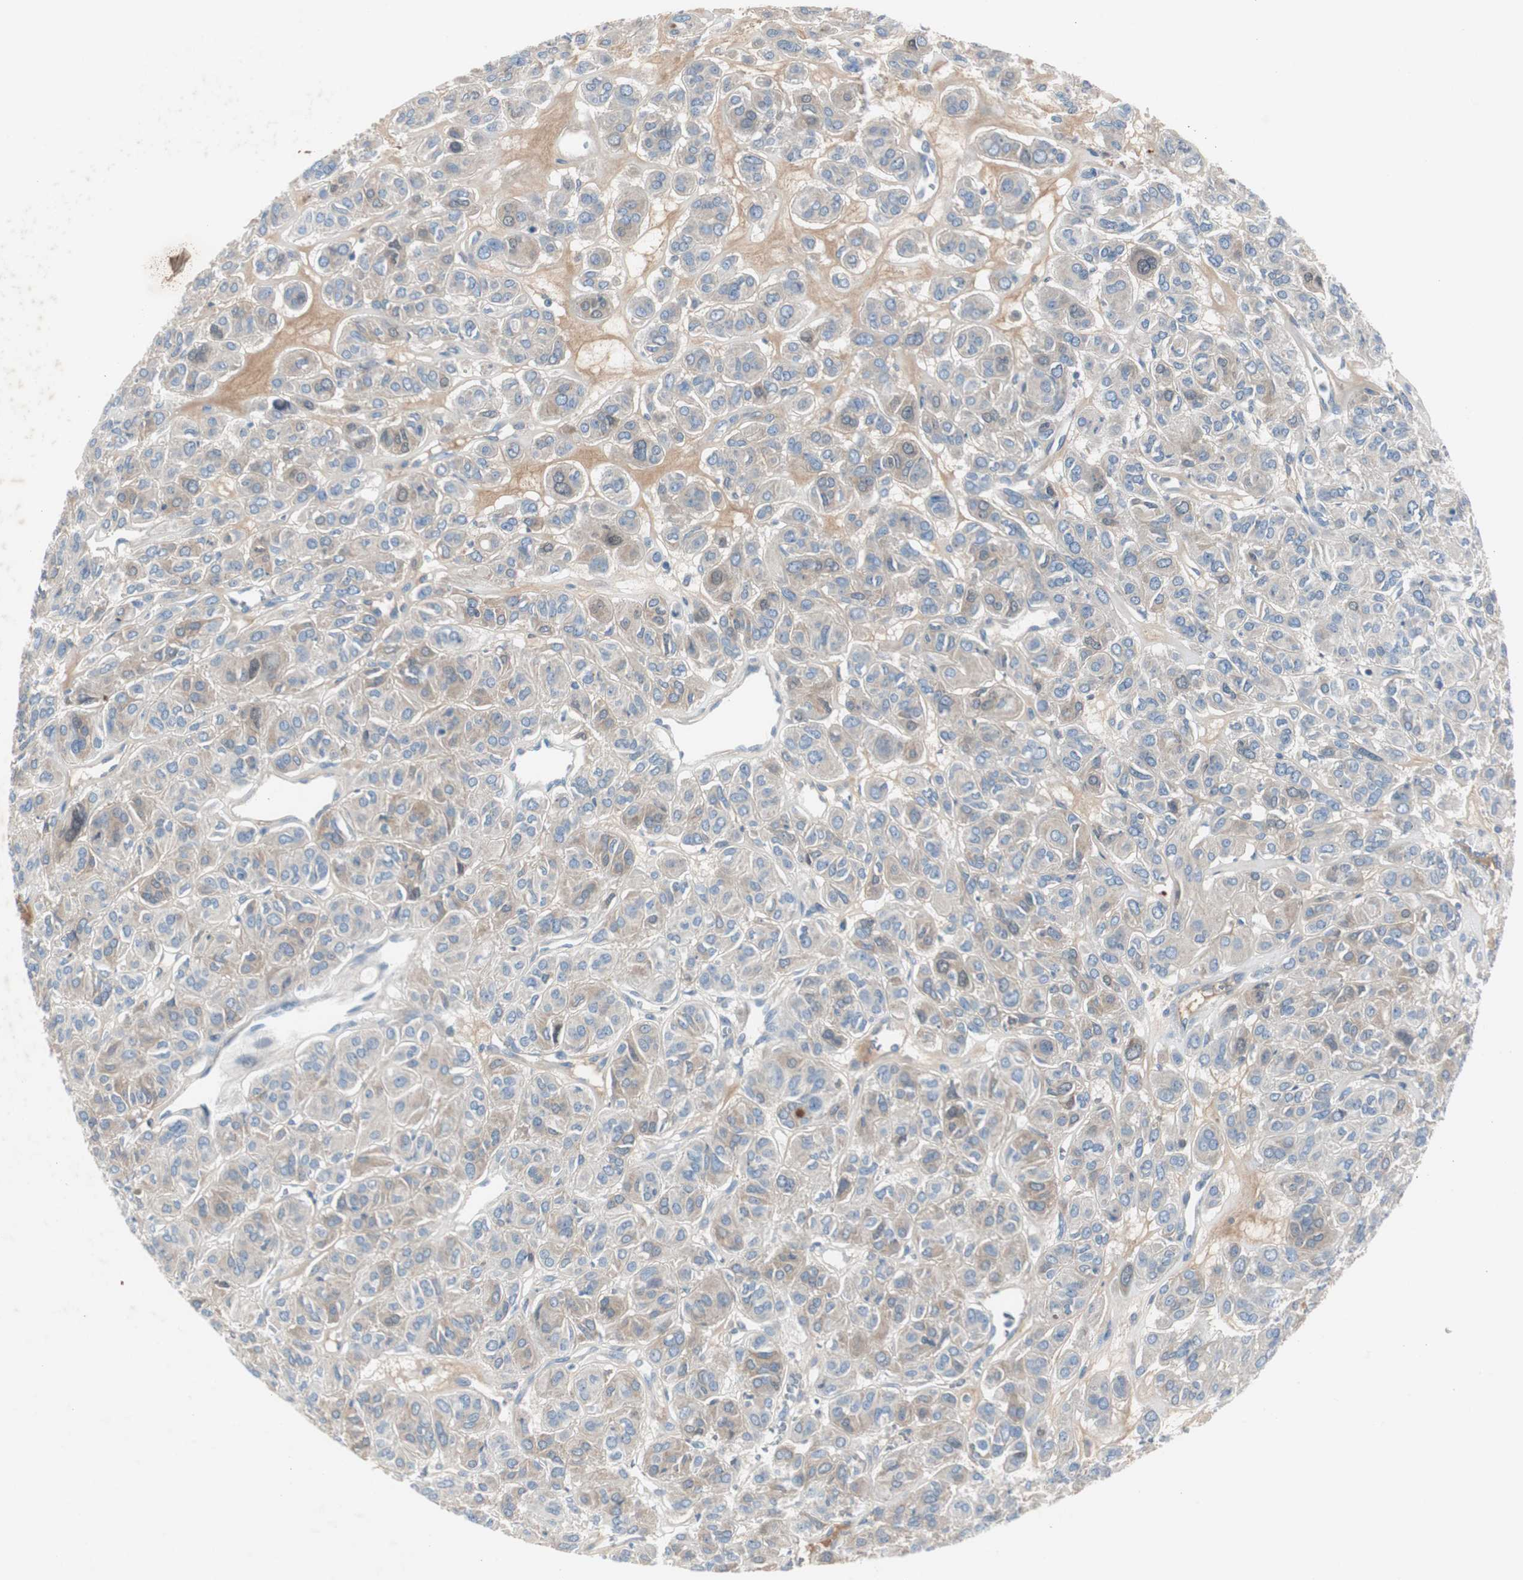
{"staining": {"intensity": "weak", "quantity": "25%-75%", "location": "cytoplasmic/membranous"}, "tissue": "thyroid cancer", "cell_type": "Tumor cells", "image_type": "cancer", "snomed": [{"axis": "morphology", "description": "Follicular adenoma carcinoma, NOS"}, {"axis": "topography", "description": "Thyroid gland"}], "caption": "The immunohistochemical stain shows weak cytoplasmic/membranous positivity in tumor cells of follicular adenoma carcinoma (thyroid) tissue. Using DAB (brown) and hematoxylin (blue) stains, captured at high magnification using brightfield microscopy.", "gene": "SERPINF1", "patient": {"sex": "female", "age": 71}}